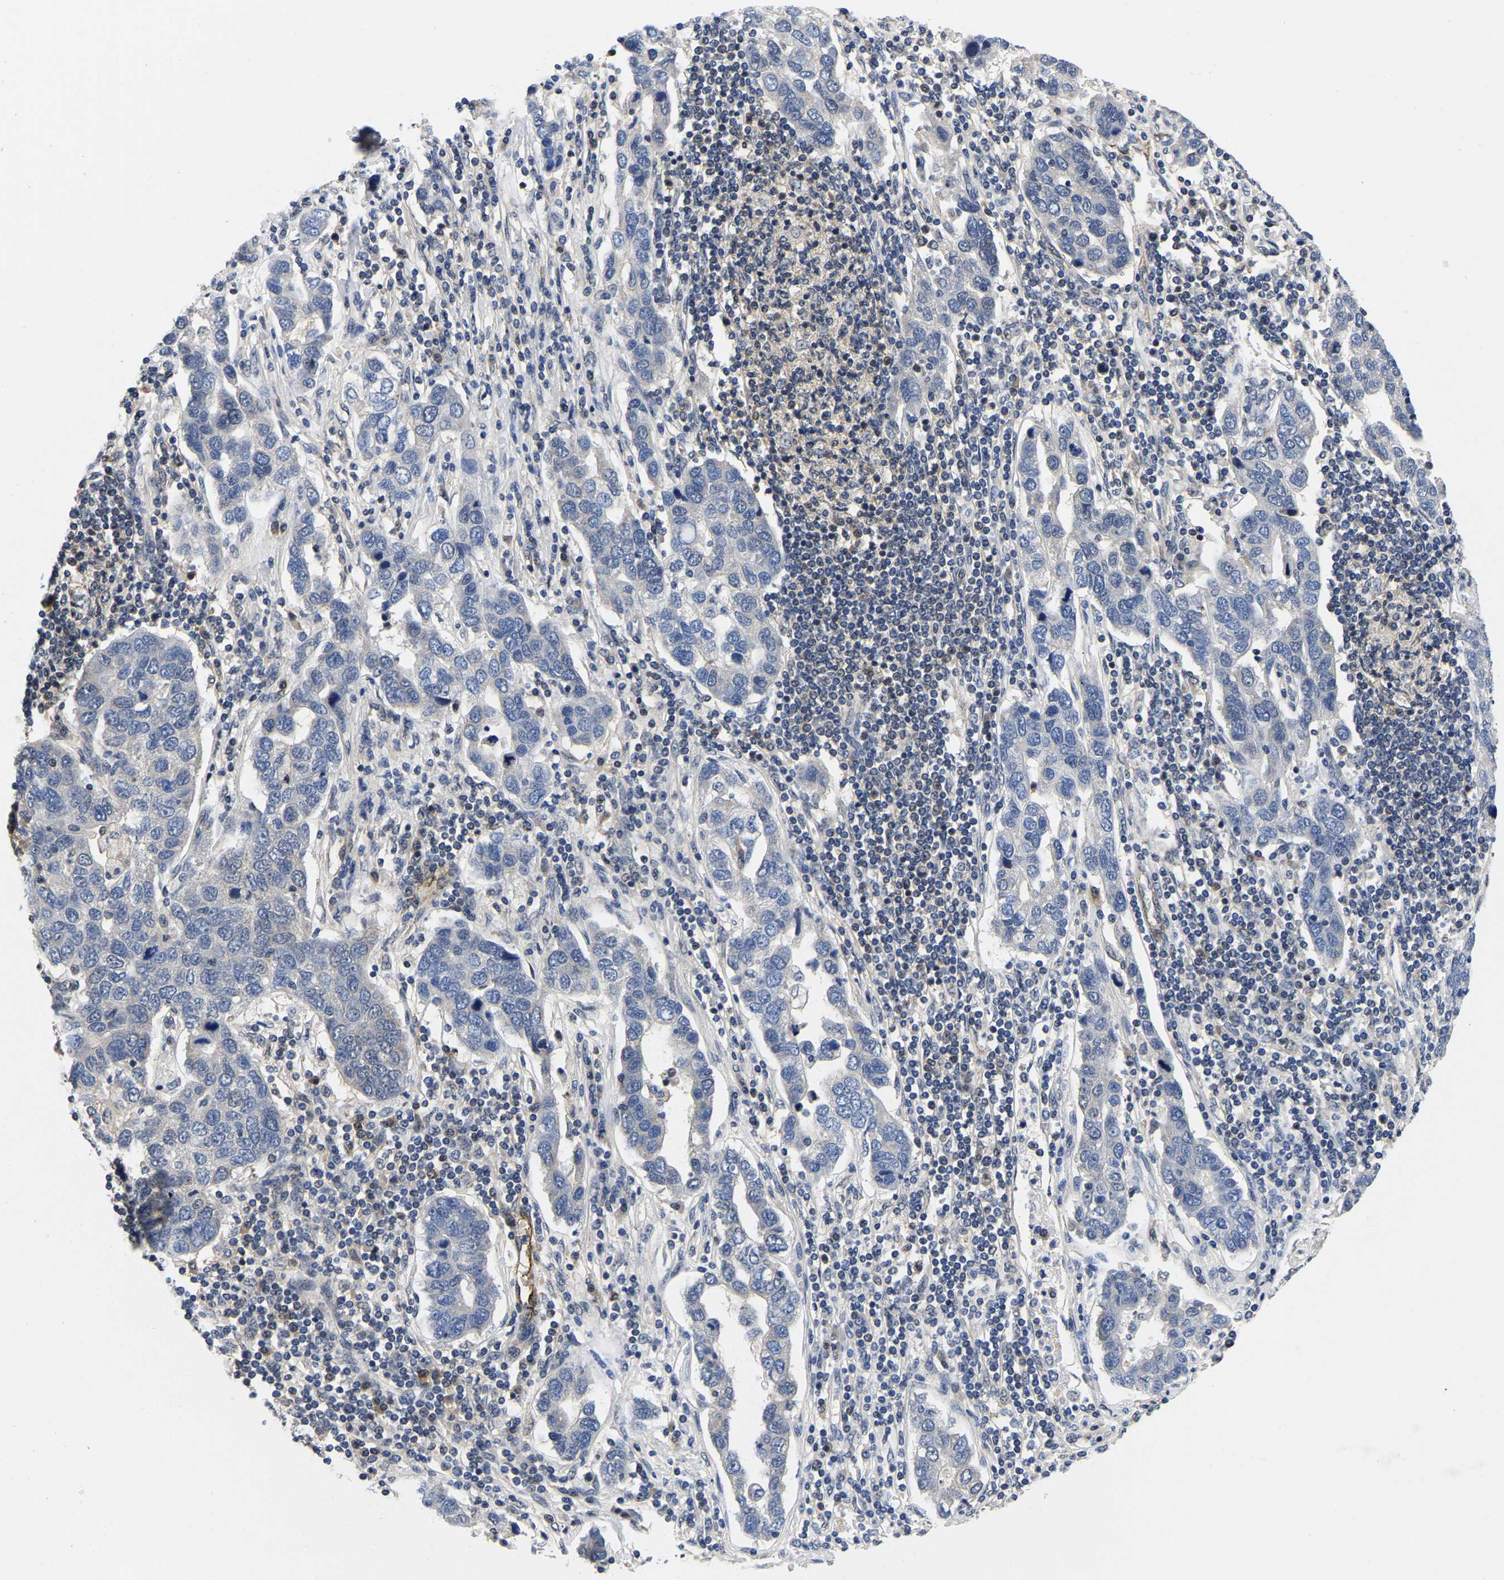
{"staining": {"intensity": "negative", "quantity": "none", "location": "none"}, "tissue": "pancreatic cancer", "cell_type": "Tumor cells", "image_type": "cancer", "snomed": [{"axis": "morphology", "description": "Adenocarcinoma, NOS"}, {"axis": "topography", "description": "Pancreas"}], "caption": "There is no significant expression in tumor cells of adenocarcinoma (pancreatic).", "gene": "MCOLN2", "patient": {"sex": "female", "age": 61}}